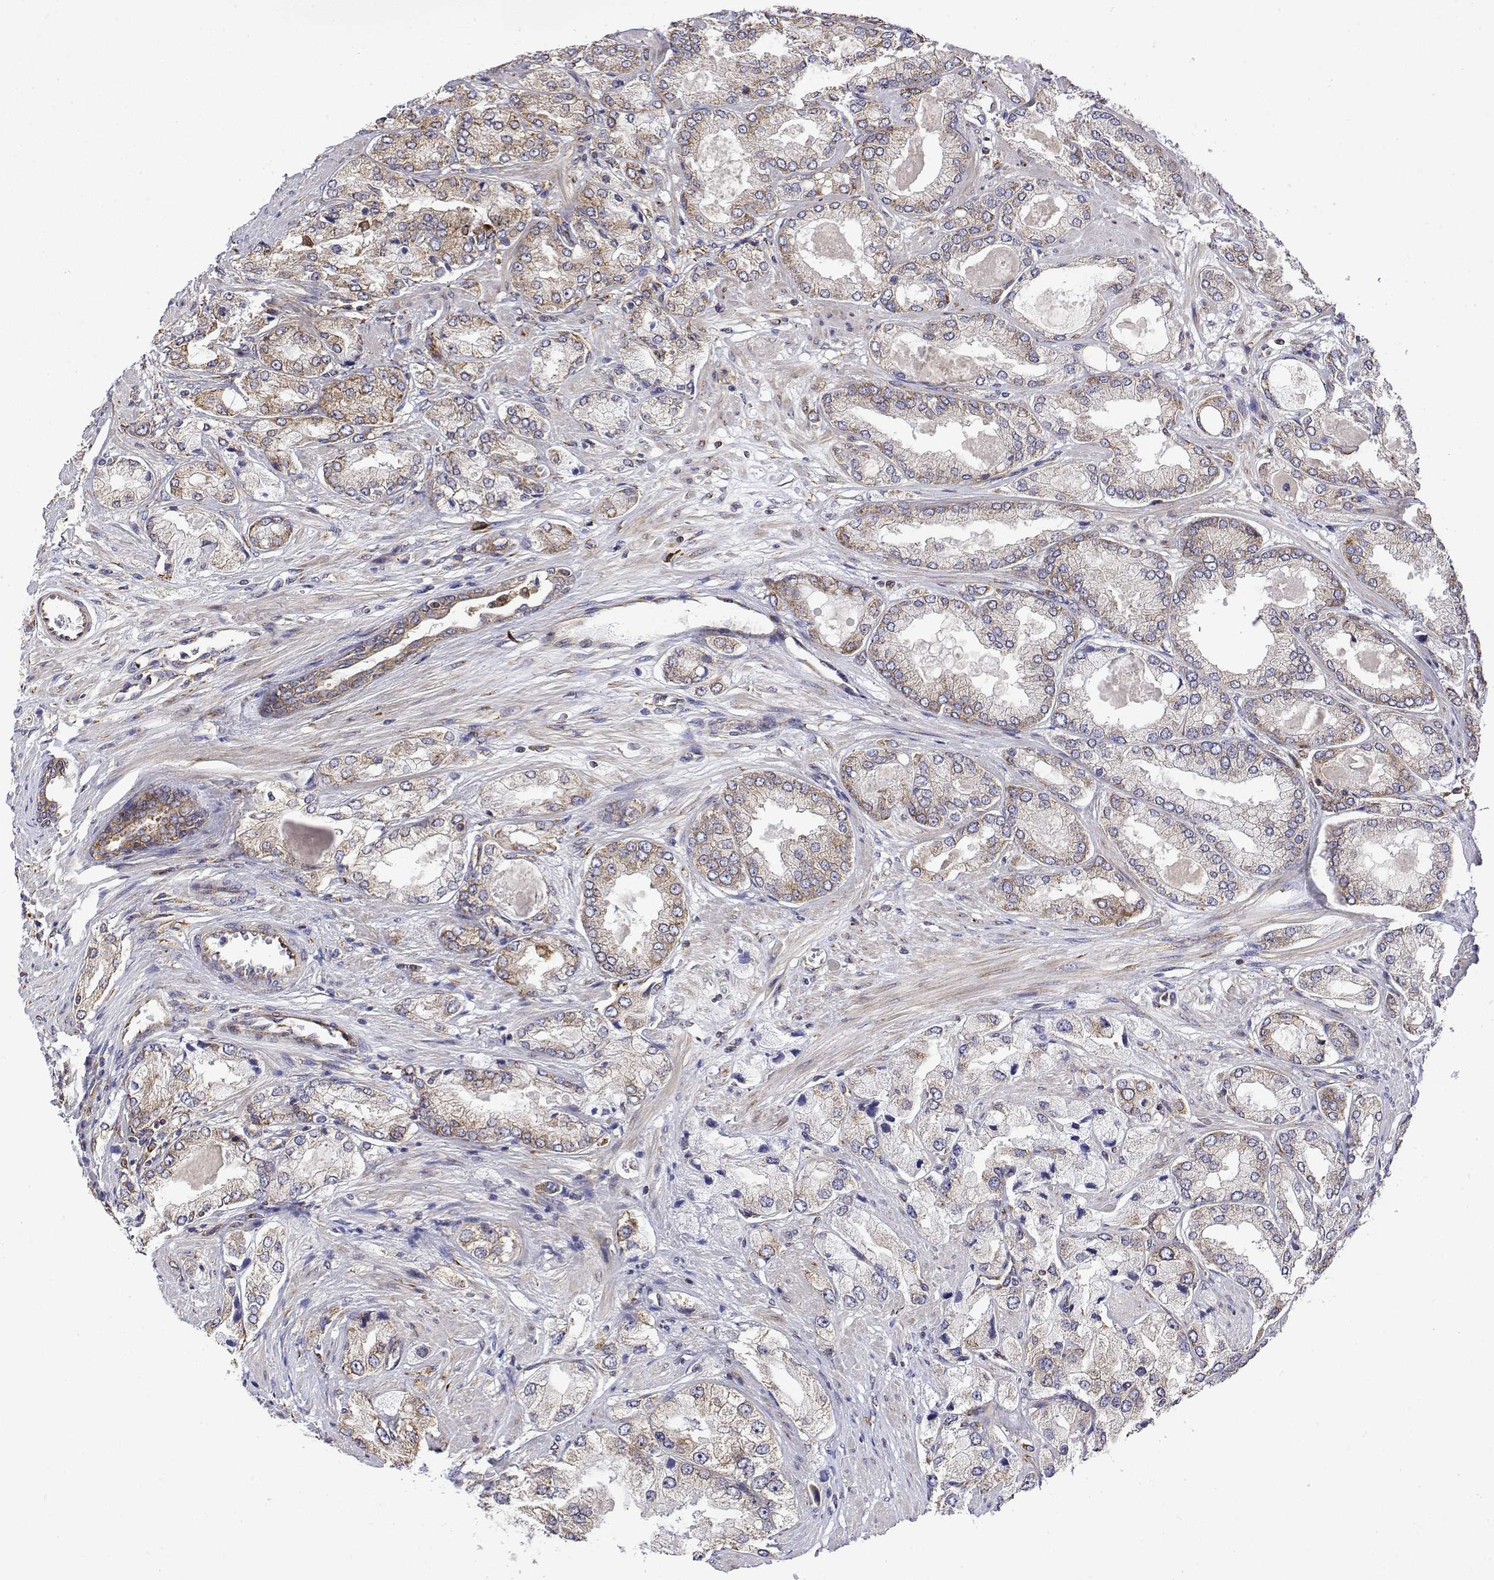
{"staining": {"intensity": "weak", "quantity": "25%-75%", "location": "cytoplasmic/membranous"}, "tissue": "prostate cancer", "cell_type": "Tumor cells", "image_type": "cancer", "snomed": [{"axis": "morphology", "description": "Adenocarcinoma, High grade"}, {"axis": "topography", "description": "Prostate"}], "caption": "Immunohistochemical staining of prostate adenocarcinoma (high-grade) displays weak cytoplasmic/membranous protein positivity in approximately 25%-75% of tumor cells.", "gene": "EEF1G", "patient": {"sex": "male", "age": 68}}